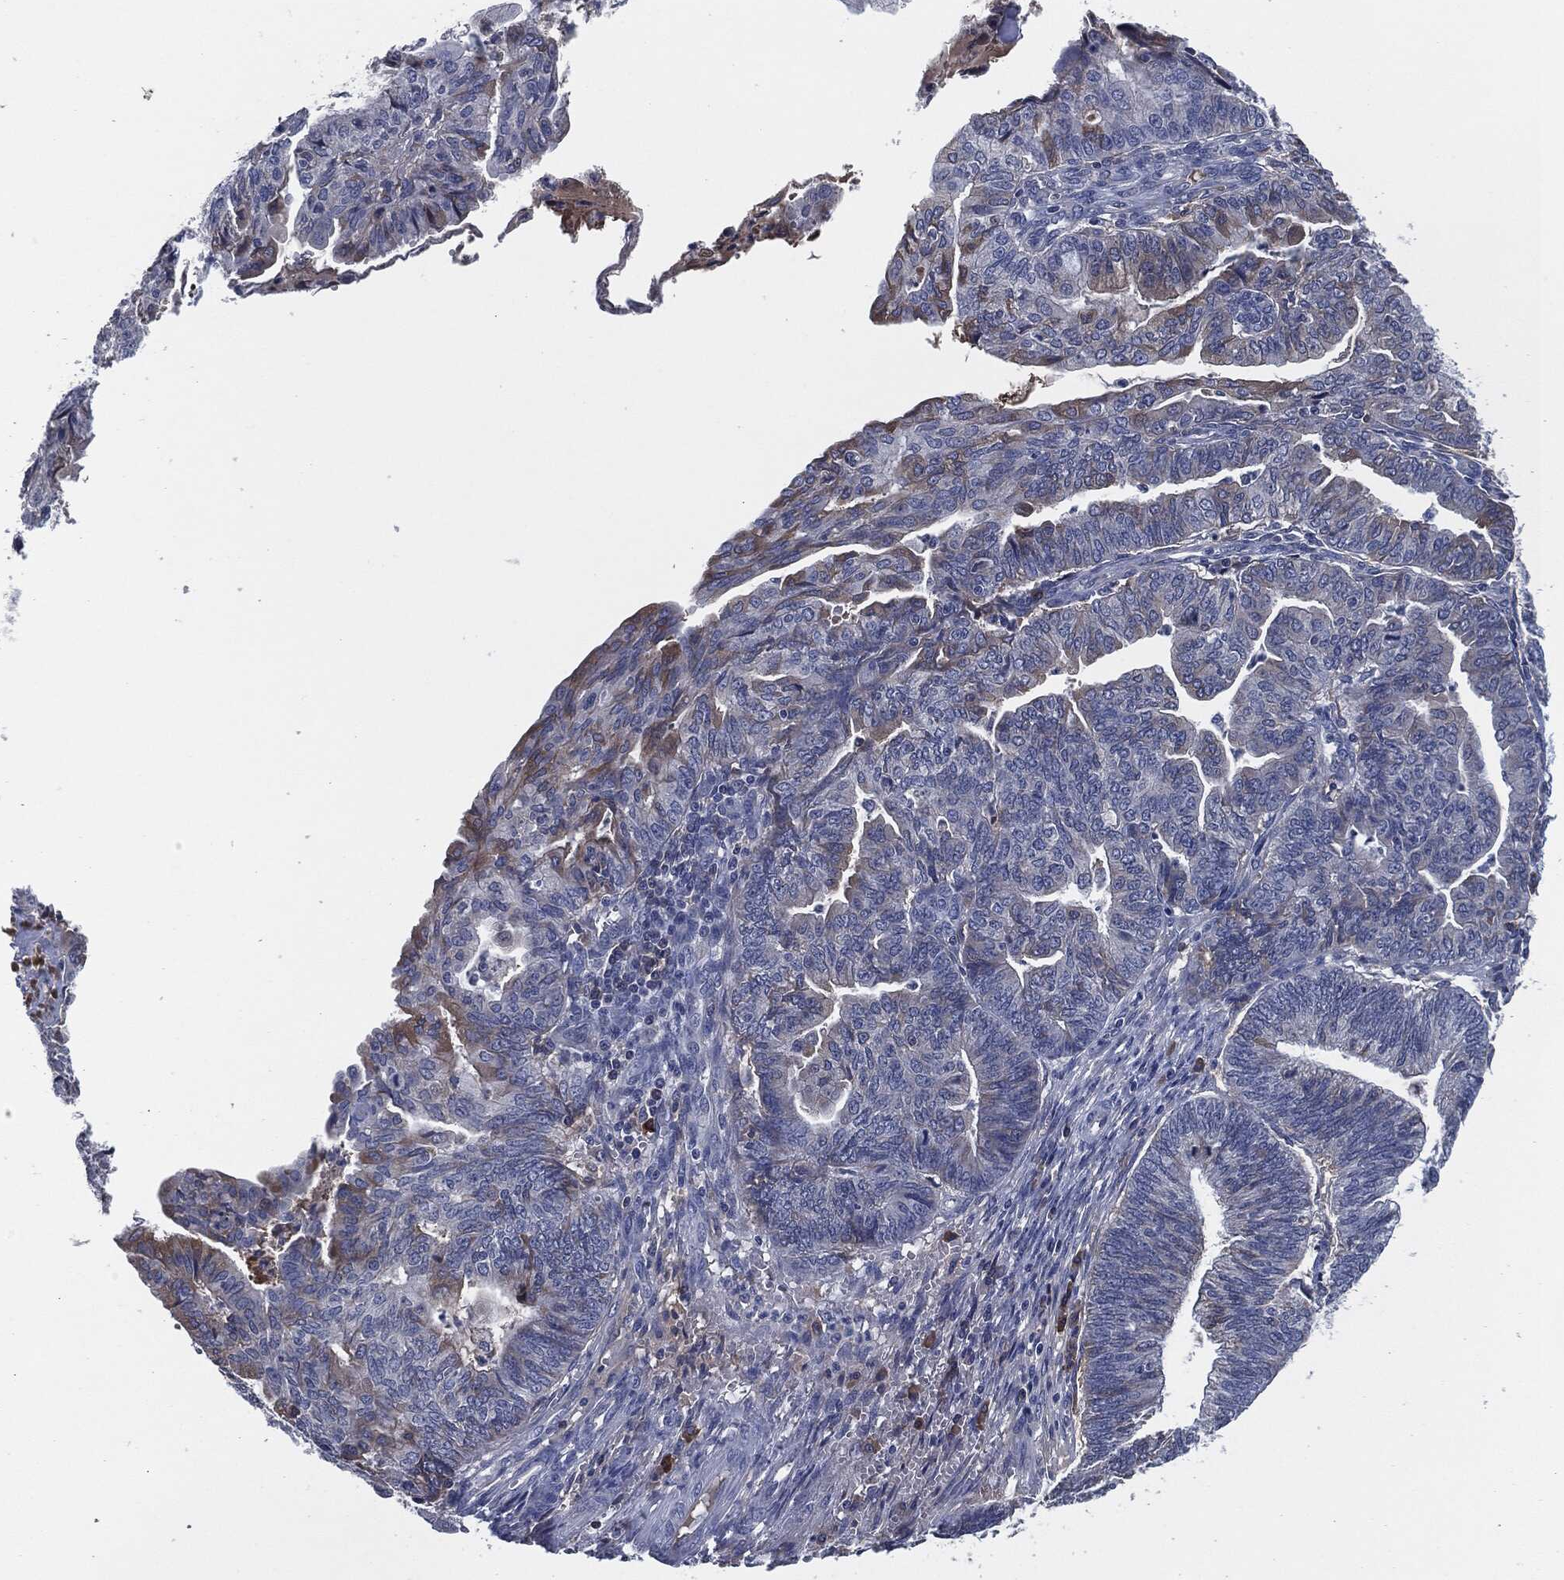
{"staining": {"intensity": "moderate", "quantity": "<25%", "location": "cytoplasmic/membranous"}, "tissue": "endometrial cancer", "cell_type": "Tumor cells", "image_type": "cancer", "snomed": [{"axis": "morphology", "description": "Adenocarcinoma, NOS"}, {"axis": "topography", "description": "Endometrium"}], "caption": "This histopathology image shows immunohistochemistry staining of endometrial cancer, with low moderate cytoplasmic/membranous positivity in about <25% of tumor cells.", "gene": "IL2RG", "patient": {"sex": "female", "age": 82}}